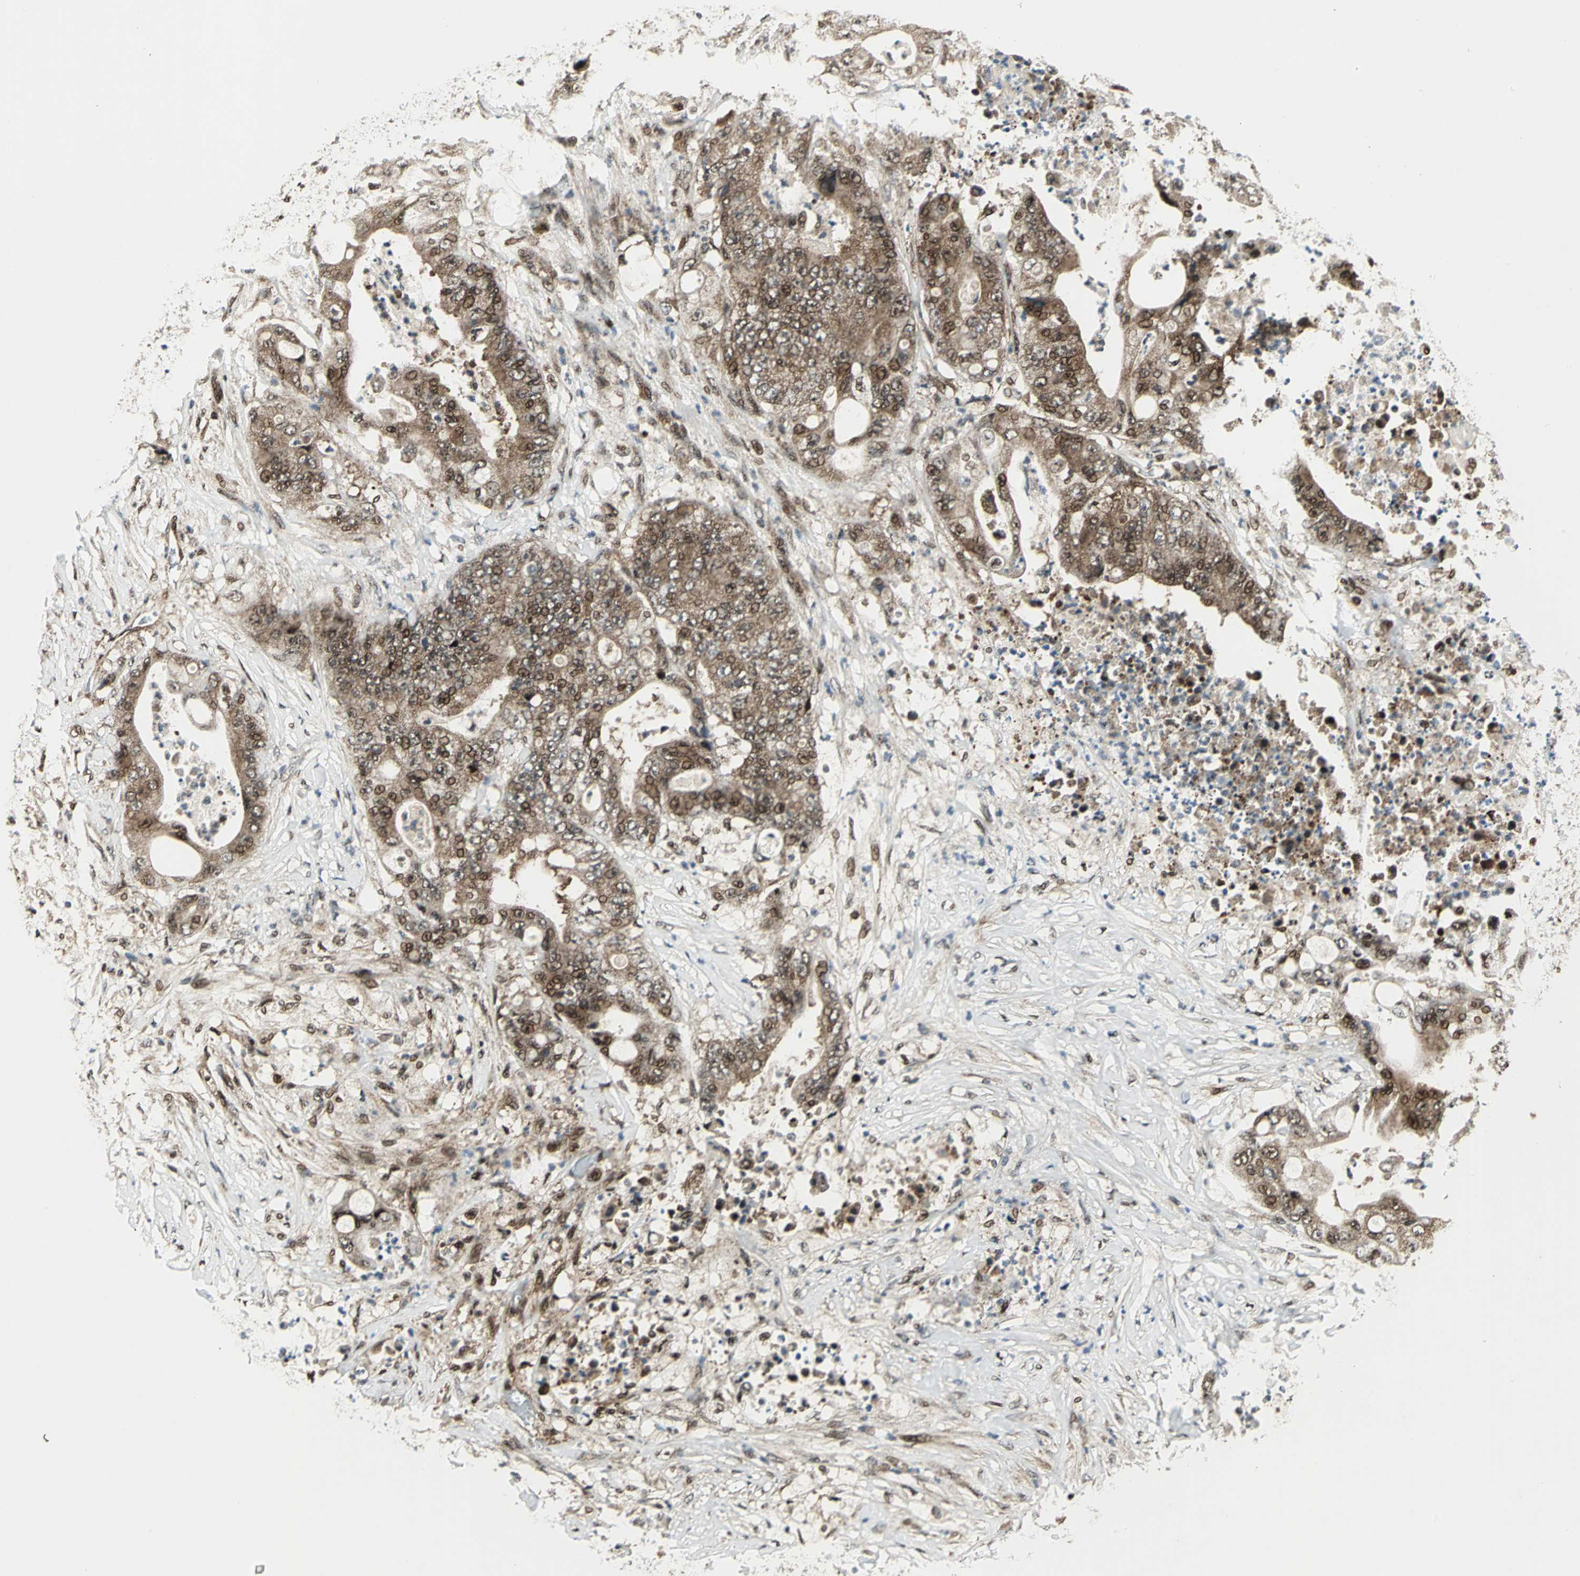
{"staining": {"intensity": "strong", "quantity": ">75%", "location": "cytoplasmic/membranous,nuclear"}, "tissue": "stomach cancer", "cell_type": "Tumor cells", "image_type": "cancer", "snomed": [{"axis": "morphology", "description": "Adenocarcinoma, NOS"}, {"axis": "topography", "description": "Stomach"}], "caption": "Protein expression analysis of human stomach adenocarcinoma reveals strong cytoplasmic/membranous and nuclear expression in approximately >75% of tumor cells. The protein is shown in brown color, while the nuclei are stained blue.", "gene": "COPS5", "patient": {"sex": "female", "age": 73}}